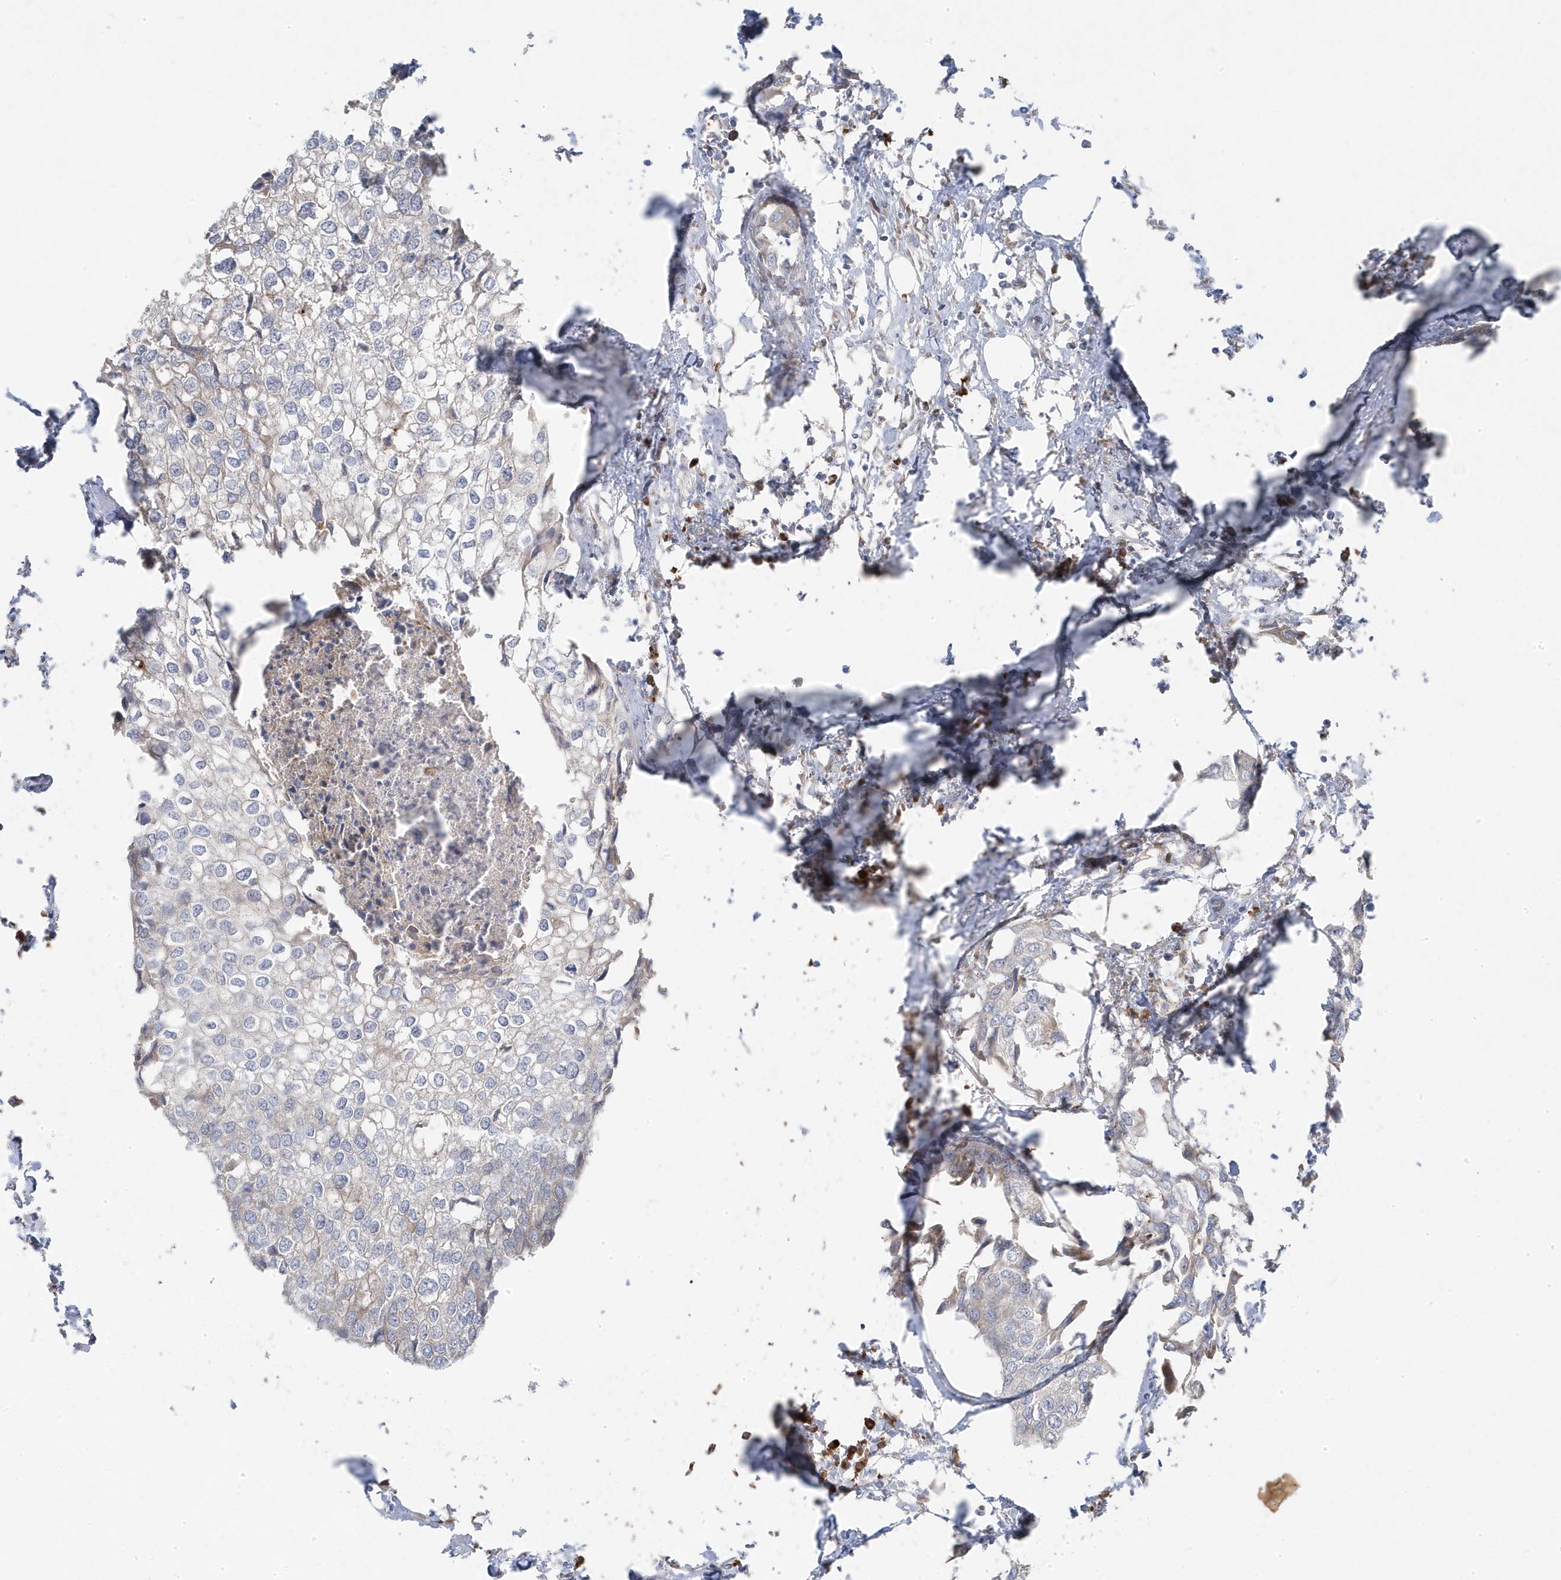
{"staining": {"intensity": "negative", "quantity": "none", "location": "none"}, "tissue": "urothelial cancer", "cell_type": "Tumor cells", "image_type": "cancer", "snomed": [{"axis": "morphology", "description": "Urothelial carcinoma, High grade"}, {"axis": "topography", "description": "Urinary bladder"}], "caption": "The micrograph displays no significant positivity in tumor cells of urothelial cancer.", "gene": "ZNF654", "patient": {"sex": "male", "age": 64}}